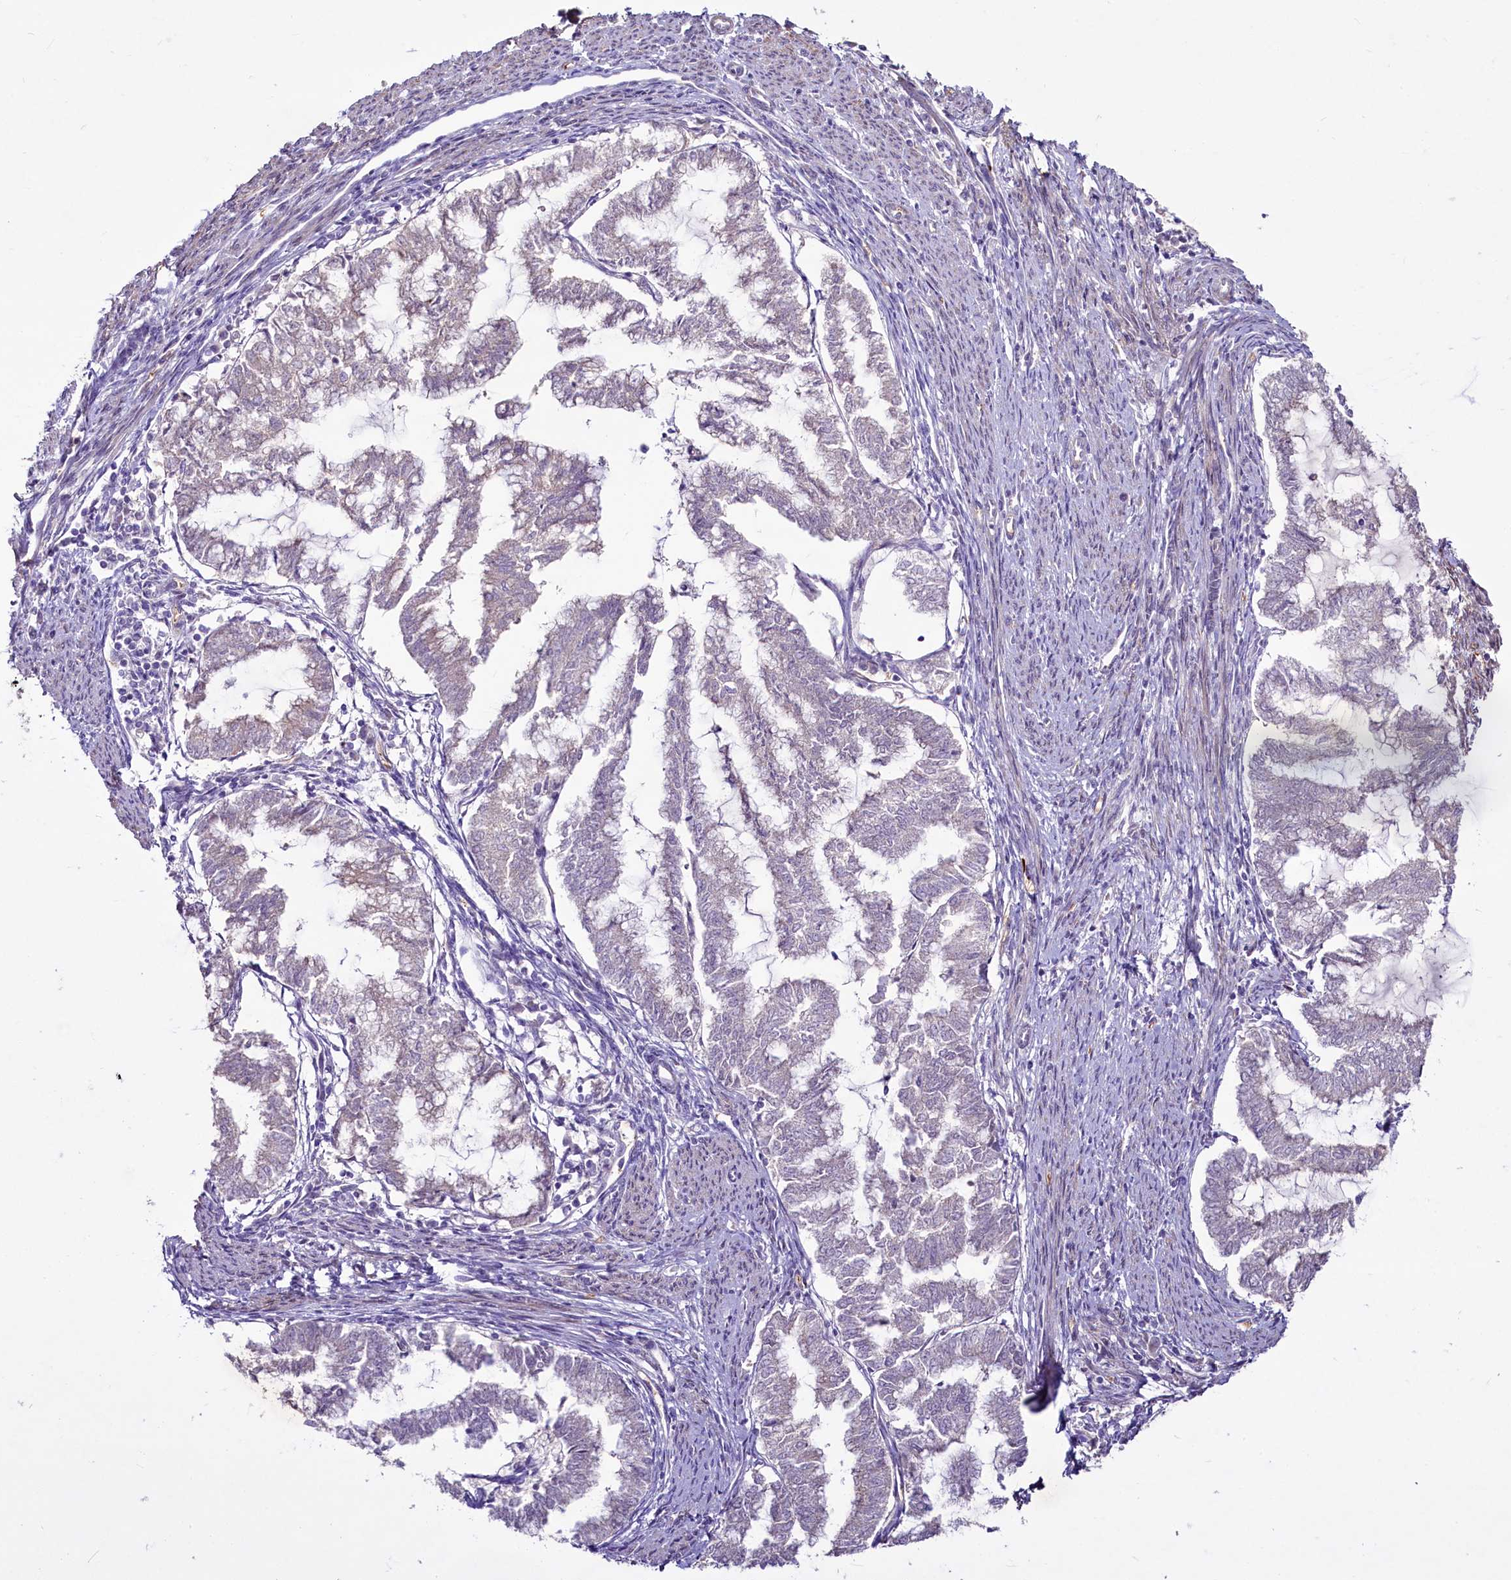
{"staining": {"intensity": "negative", "quantity": "none", "location": "none"}, "tissue": "endometrial cancer", "cell_type": "Tumor cells", "image_type": "cancer", "snomed": [{"axis": "morphology", "description": "Adenocarcinoma, NOS"}, {"axis": "topography", "description": "Endometrium"}], "caption": "Endometrial adenocarcinoma stained for a protein using immunohistochemistry (IHC) reveals no staining tumor cells.", "gene": "SUSD3", "patient": {"sex": "female", "age": 79}}